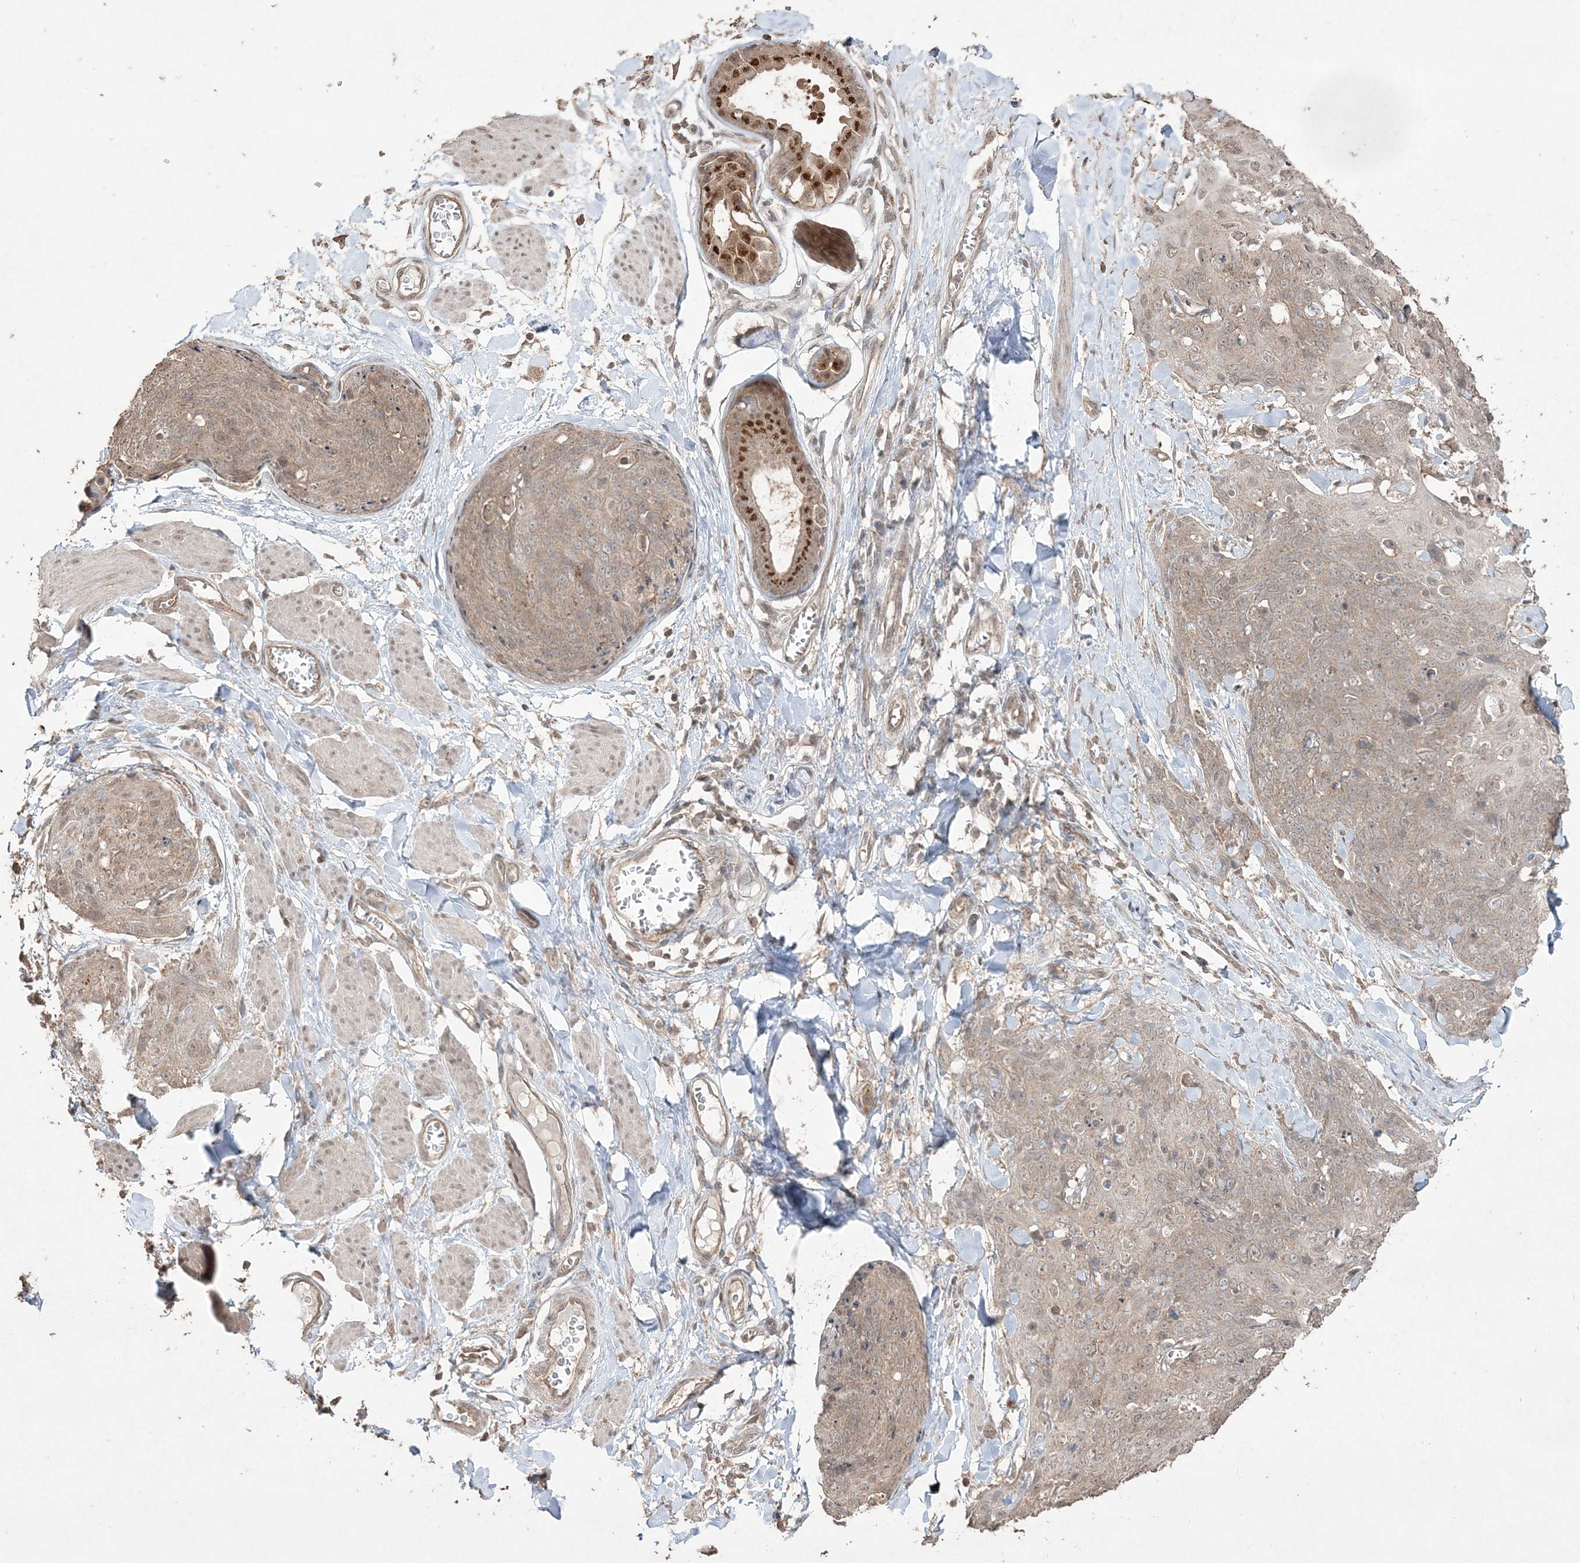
{"staining": {"intensity": "weak", "quantity": "25%-75%", "location": "cytoplasmic/membranous,nuclear"}, "tissue": "skin cancer", "cell_type": "Tumor cells", "image_type": "cancer", "snomed": [{"axis": "morphology", "description": "Squamous cell carcinoma, NOS"}, {"axis": "topography", "description": "Skin"}, {"axis": "topography", "description": "Vulva"}], "caption": "An image of human skin squamous cell carcinoma stained for a protein exhibits weak cytoplasmic/membranous and nuclear brown staining in tumor cells.", "gene": "EHHADH", "patient": {"sex": "female", "age": 85}}